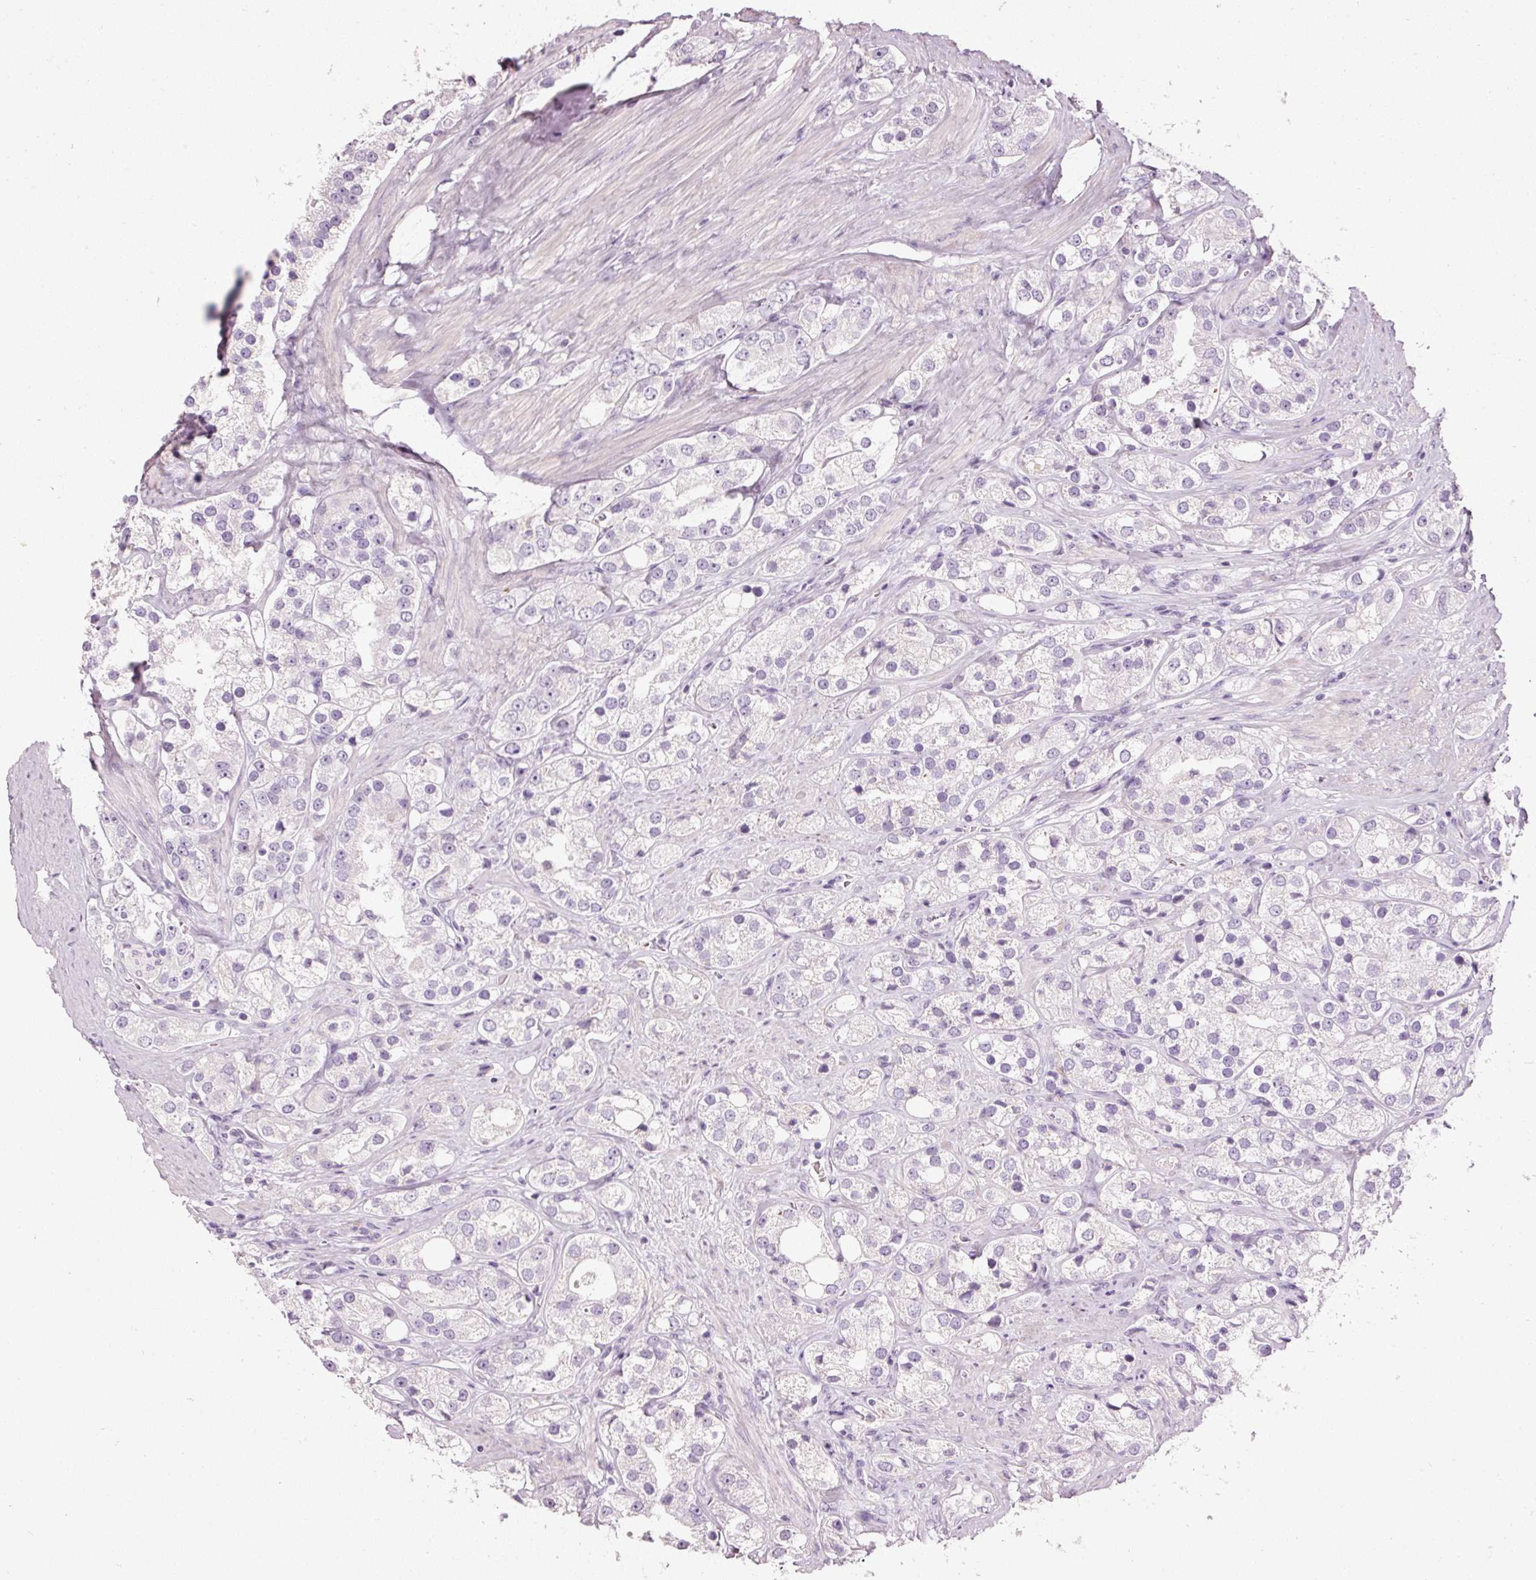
{"staining": {"intensity": "negative", "quantity": "none", "location": "none"}, "tissue": "prostate cancer", "cell_type": "Tumor cells", "image_type": "cancer", "snomed": [{"axis": "morphology", "description": "Adenocarcinoma, NOS"}, {"axis": "topography", "description": "Prostate"}], "caption": "Prostate cancer was stained to show a protein in brown. There is no significant positivity in tumor cells.", "gene": "MUC5AC", "patient": {"sex": "male", "age": 79}}